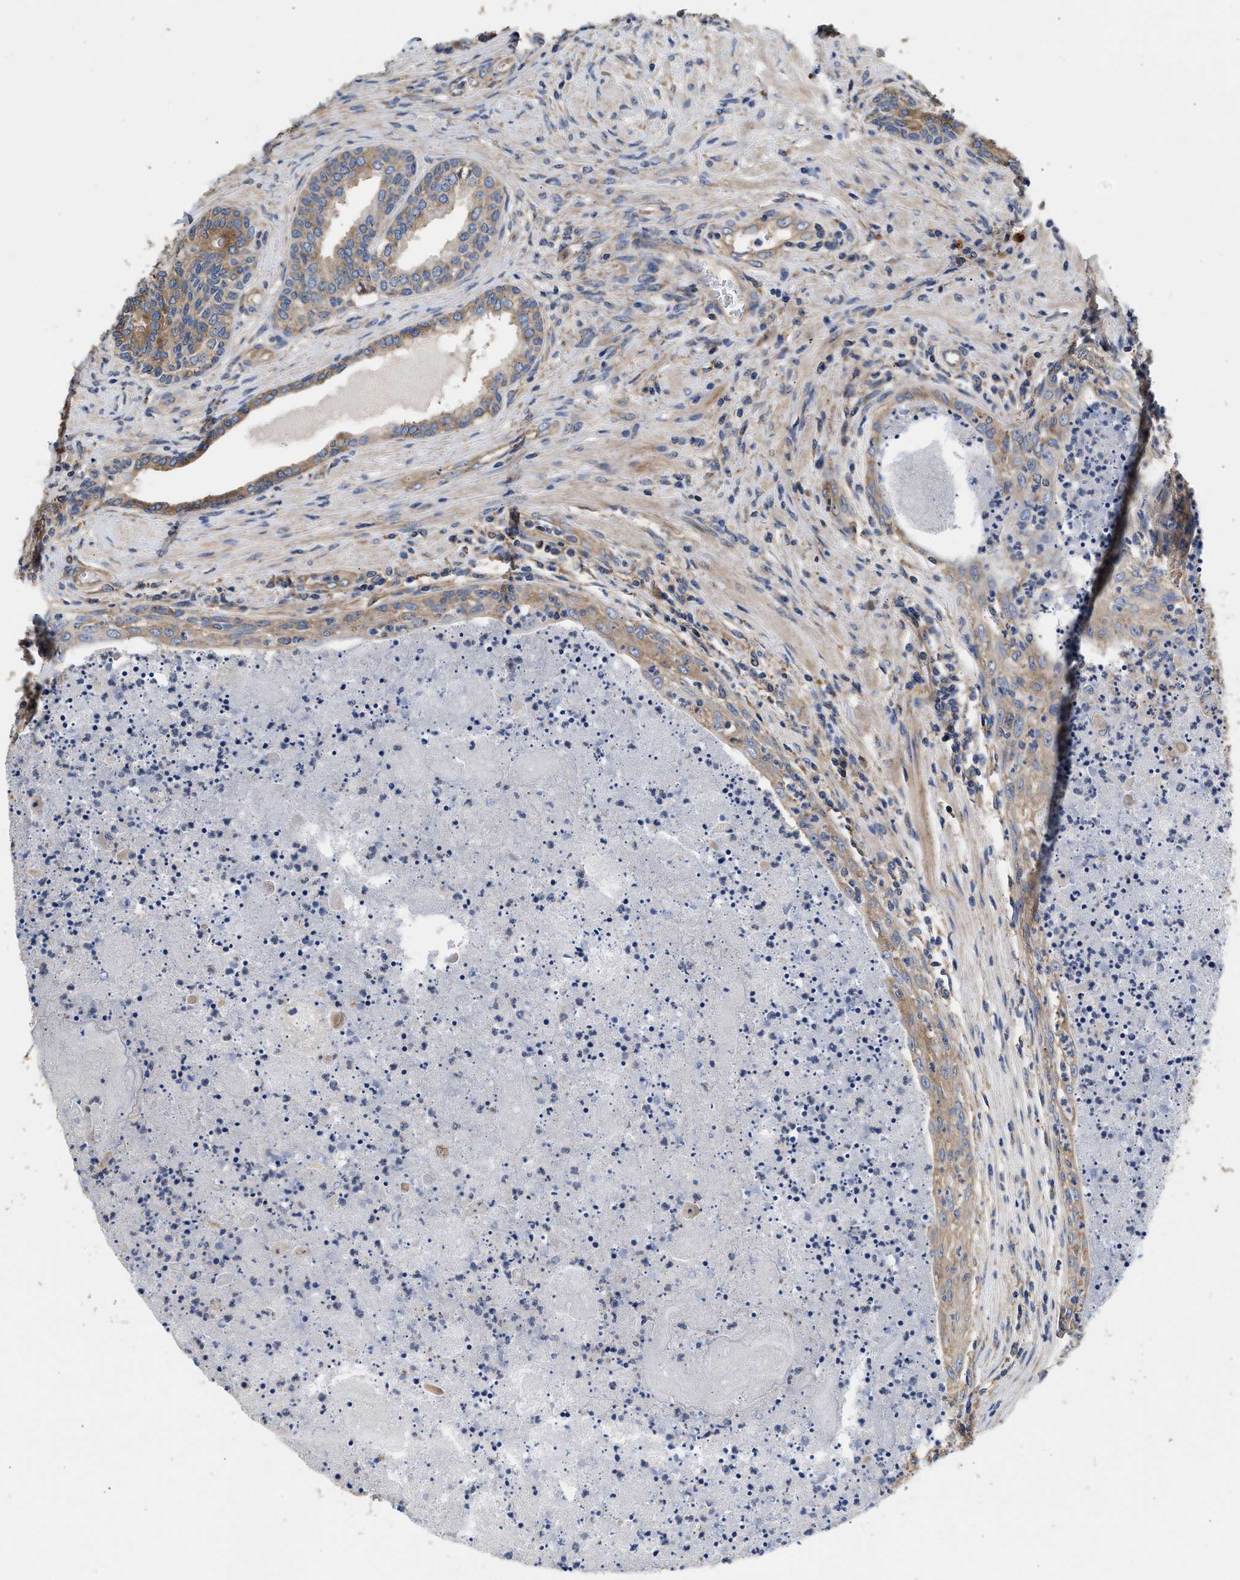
{"staining": {"intensity": "moderate", "quantity": ">75%", "location": "cytoplasmic/membranous"}, "tissue": "prostate", "cell_type": "Glandular cells", "image_type": "normal", "snomed": [{"axis": "morphology", "description": "Normal tissue, NOS"}, {"axis": "topography", "description": "Prostate"}], "caption": "Immunohistochemistry of benign prostate shows medium levels of moderate cytoplasmic/membranous positivity in about >75% of glandular cells.", "gene": "KLB", "patient": {"sex": "male", "age": 76}}